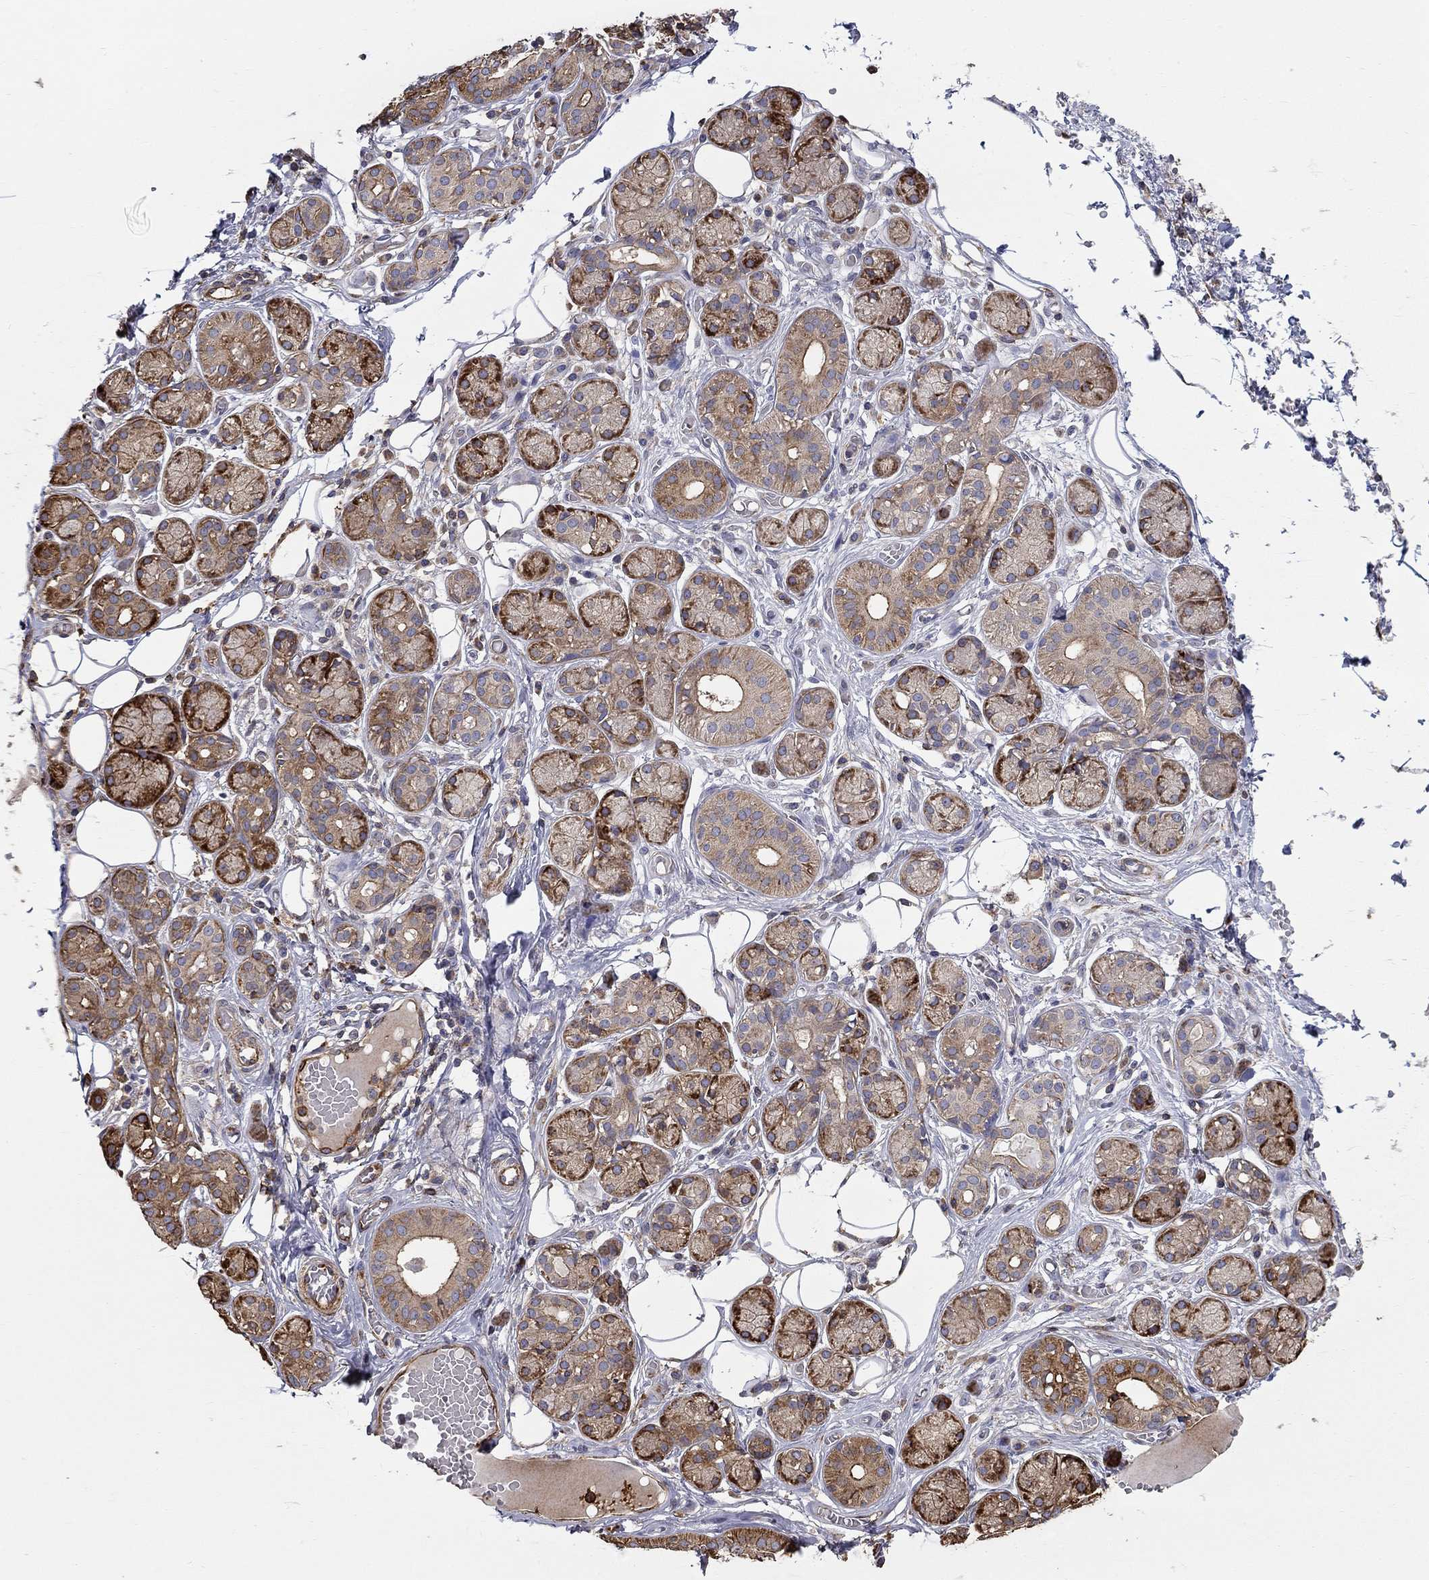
{"staining": {"intensity": "strong", "quantity": "<25%", "location": "cytoplasmic/membranous"}, "tissue": "salivary gland", "cell_type": "Glandular cells", "image_type": "normal", "snomed": [{"axis": "morphology", "description": "Normal tissue, NOS"}, {"axis": "topography", "description": "Salivary gland"}, {"axis": "topography", "description": "Peripheral nerve tissue"}], "caption": "Strong cytoplasmic/membranous staining is appreciated in about <25% of glandular cells in unremarkable salivary gland.", "gene": "NPHP1", "patient": {"sex": "male", "age": 71}}